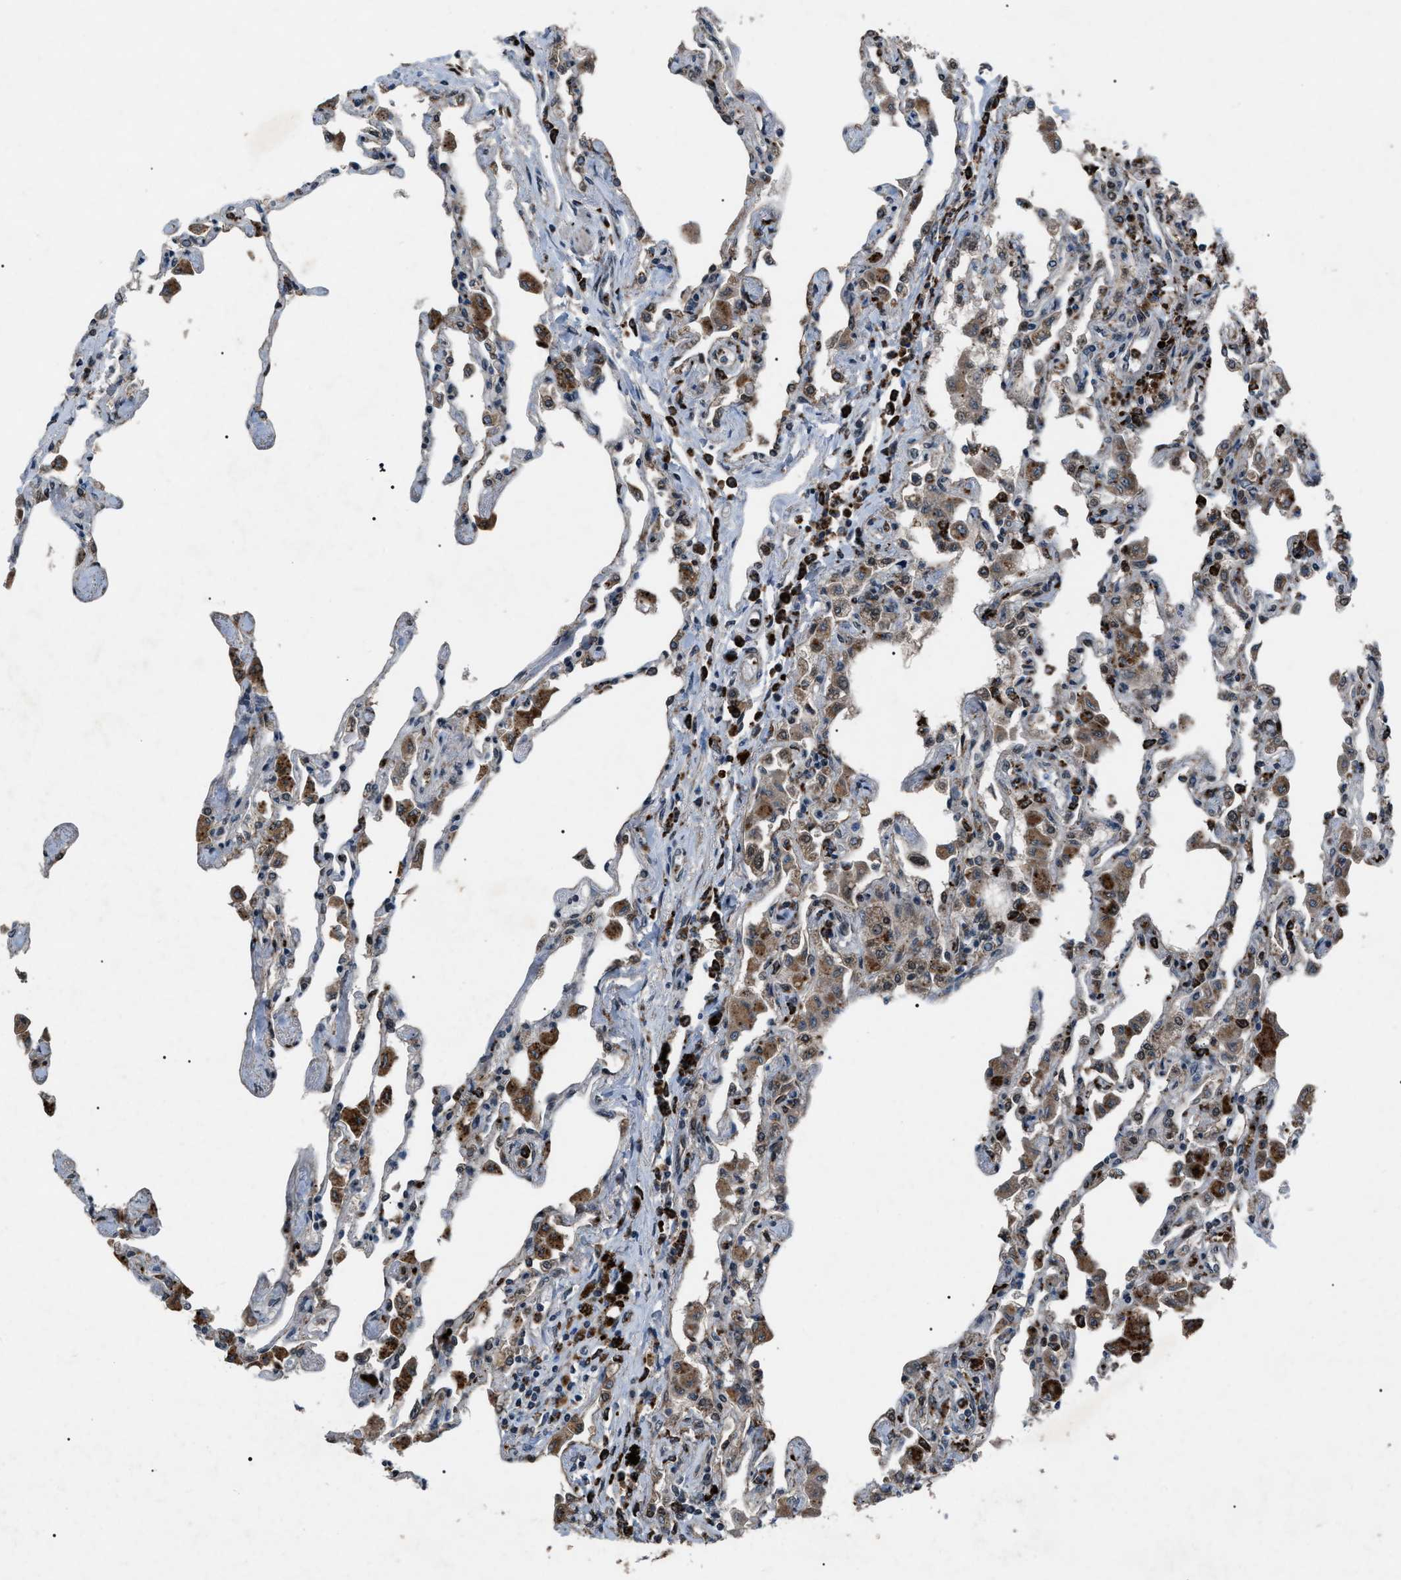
{"staining": {"intensity": "moderate", "quantity": "25%-75%", "location": "cytoplasmic/membranous"}, "tissue": "lung", "cell_type": "Alveolar cells", "image_type": "normal", "snomed": [{"axis": "morphology", "description": "Normal tissue, NOS"}, {"axis": "topography", "description": "Bronchus"}, {"axis": "topography", "description": "Lung"}], "caption": "Immunohistochemistry (IHC) of benign lung reveals medium levels of moderate cytoplasmic/membranous staining in approximately 25%-75% of alveolar cells.", "gene": "ZFAND2A", "patient": {"sex": "female", "age": 49}}